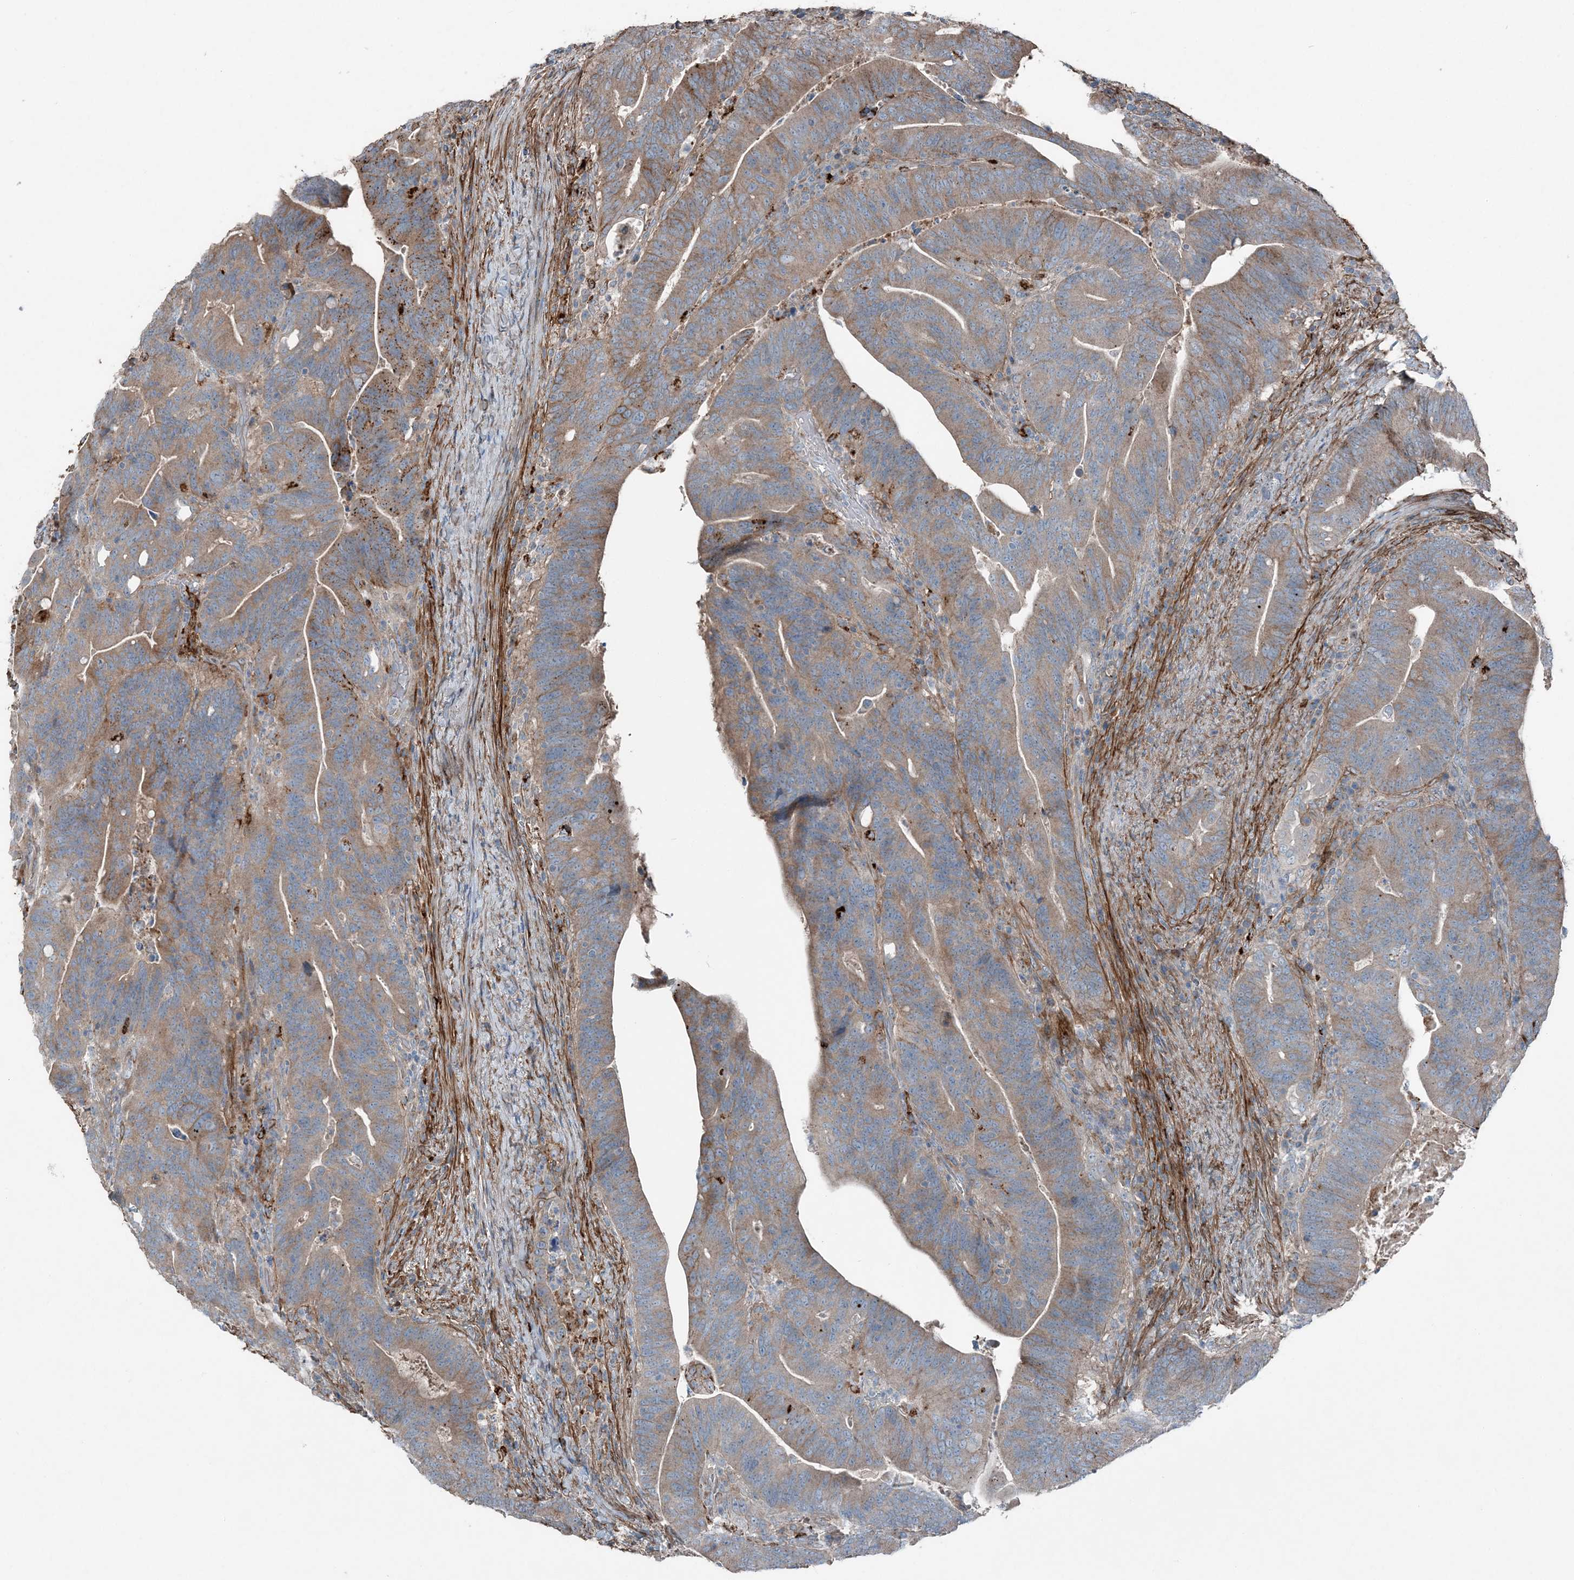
{"staining": {"intensity": "moderate", "quantity": ">75%", "location": "cytoplasmic/membranous"}, "tissue": "colorectal cancer", "cell_type": "Tumor cells", "image_type": "cancer", "snomed": [{"axis": "morphology", "description": "Adenocarcinoma, NOS"}, {"axis": "topography", "description": "Colon"}], "caption": "Human colorectal cancer stained for a protein (brown) shows moderate cytoplasmic/membranous positive positivity in approximately >75% of tumor cells.", "gene": "KY", "patient": {"sex": "female", "age": 66}}